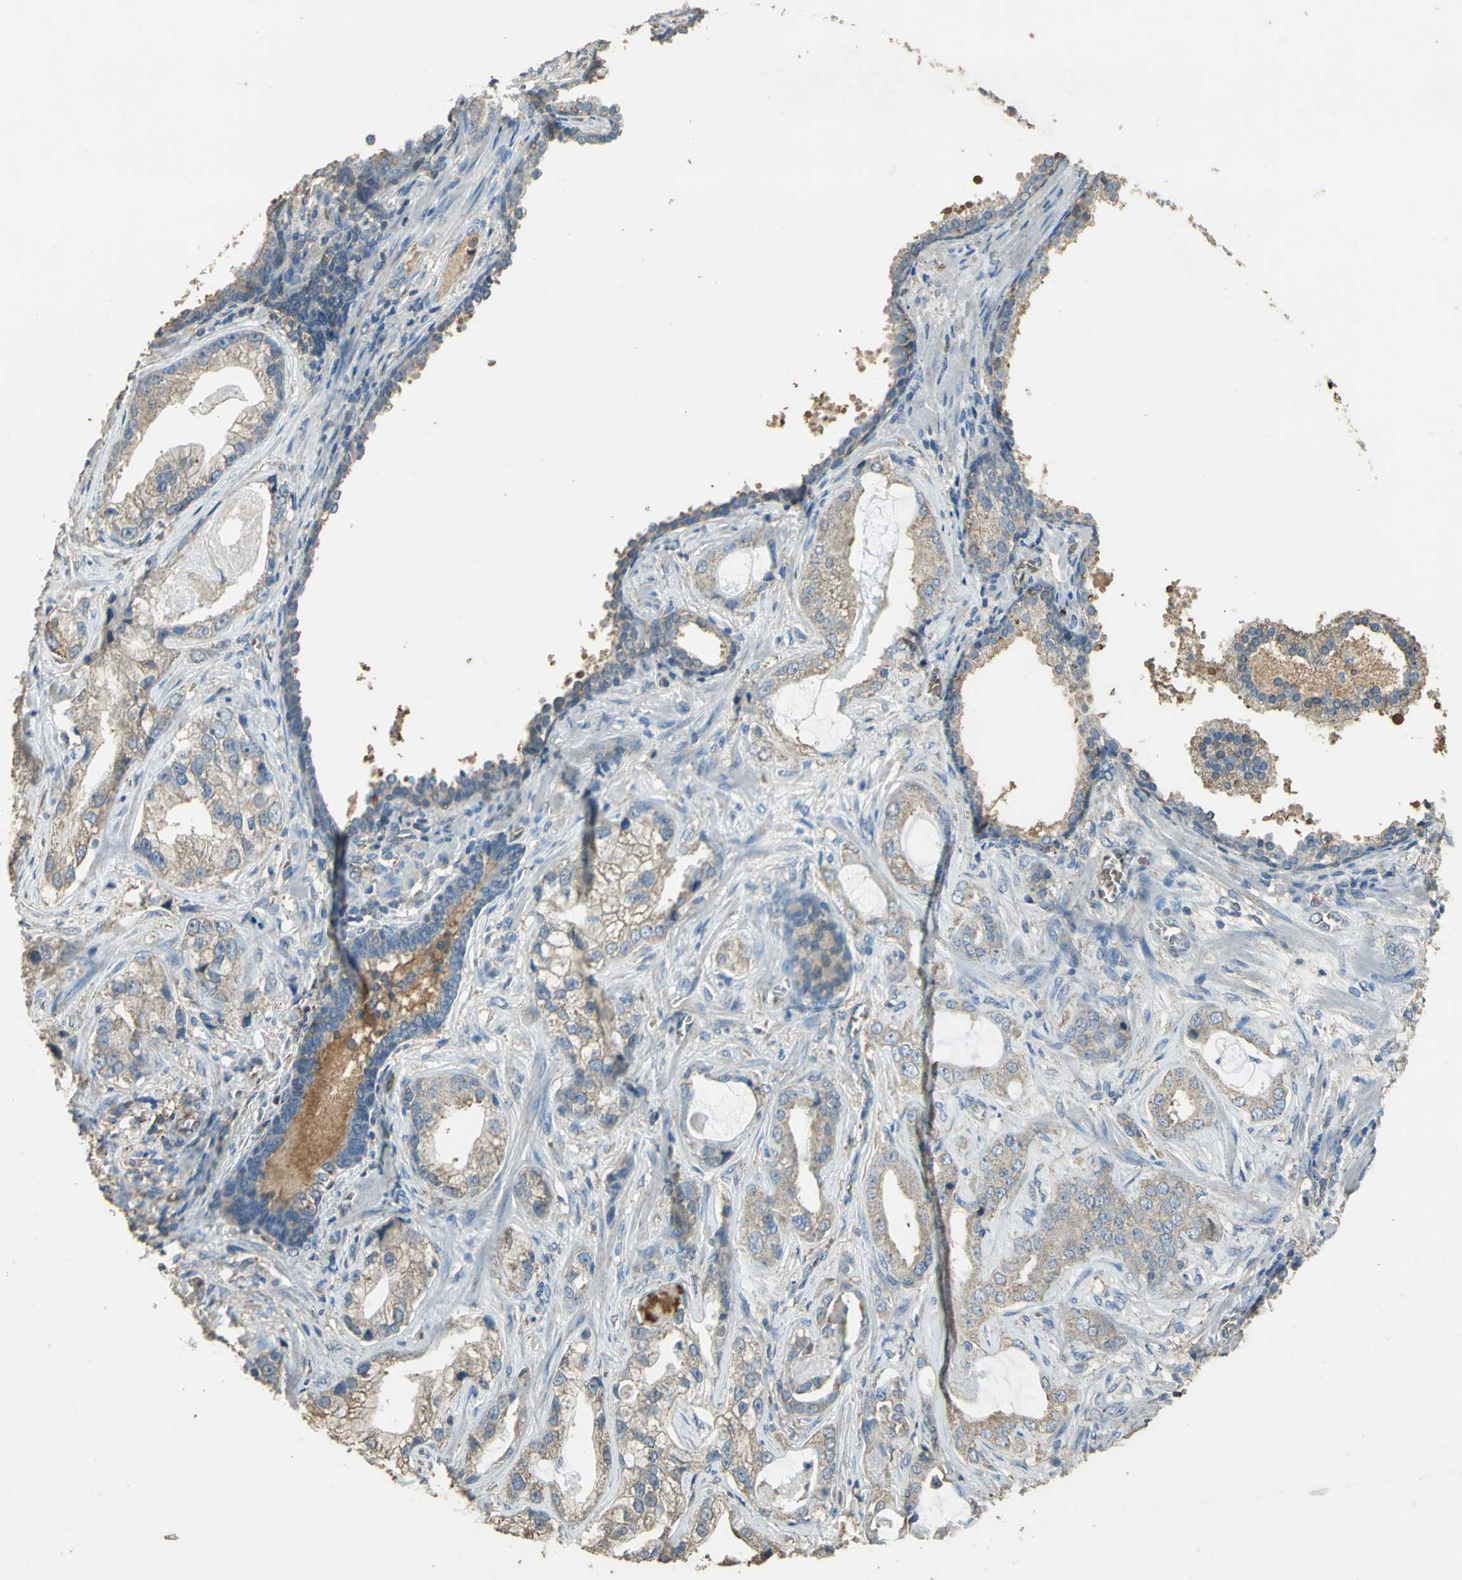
{"staining": {"intensity": "weak", "quantity": "25%-75%", "location": "cytoplasmic/membranous"}, "tissue": "prostate cancer", "cell_type": "Tumor cells", "image_type": "cancer", "snomed": [{"axis": "morphology", "description": "Adenocarcinoma, Low grade"}, {"axis": "topography", "description": "Prostate"}], "caption": "This micrograph displays IHC staining of human low-grade adenocarcinoma (prostate), with low weak cytoplasmic/membranous positivity in approximately 25%-75% of tumor cells.", "gene": "TRAPPC2", "patient": {"sex": "male", "age": 59}}